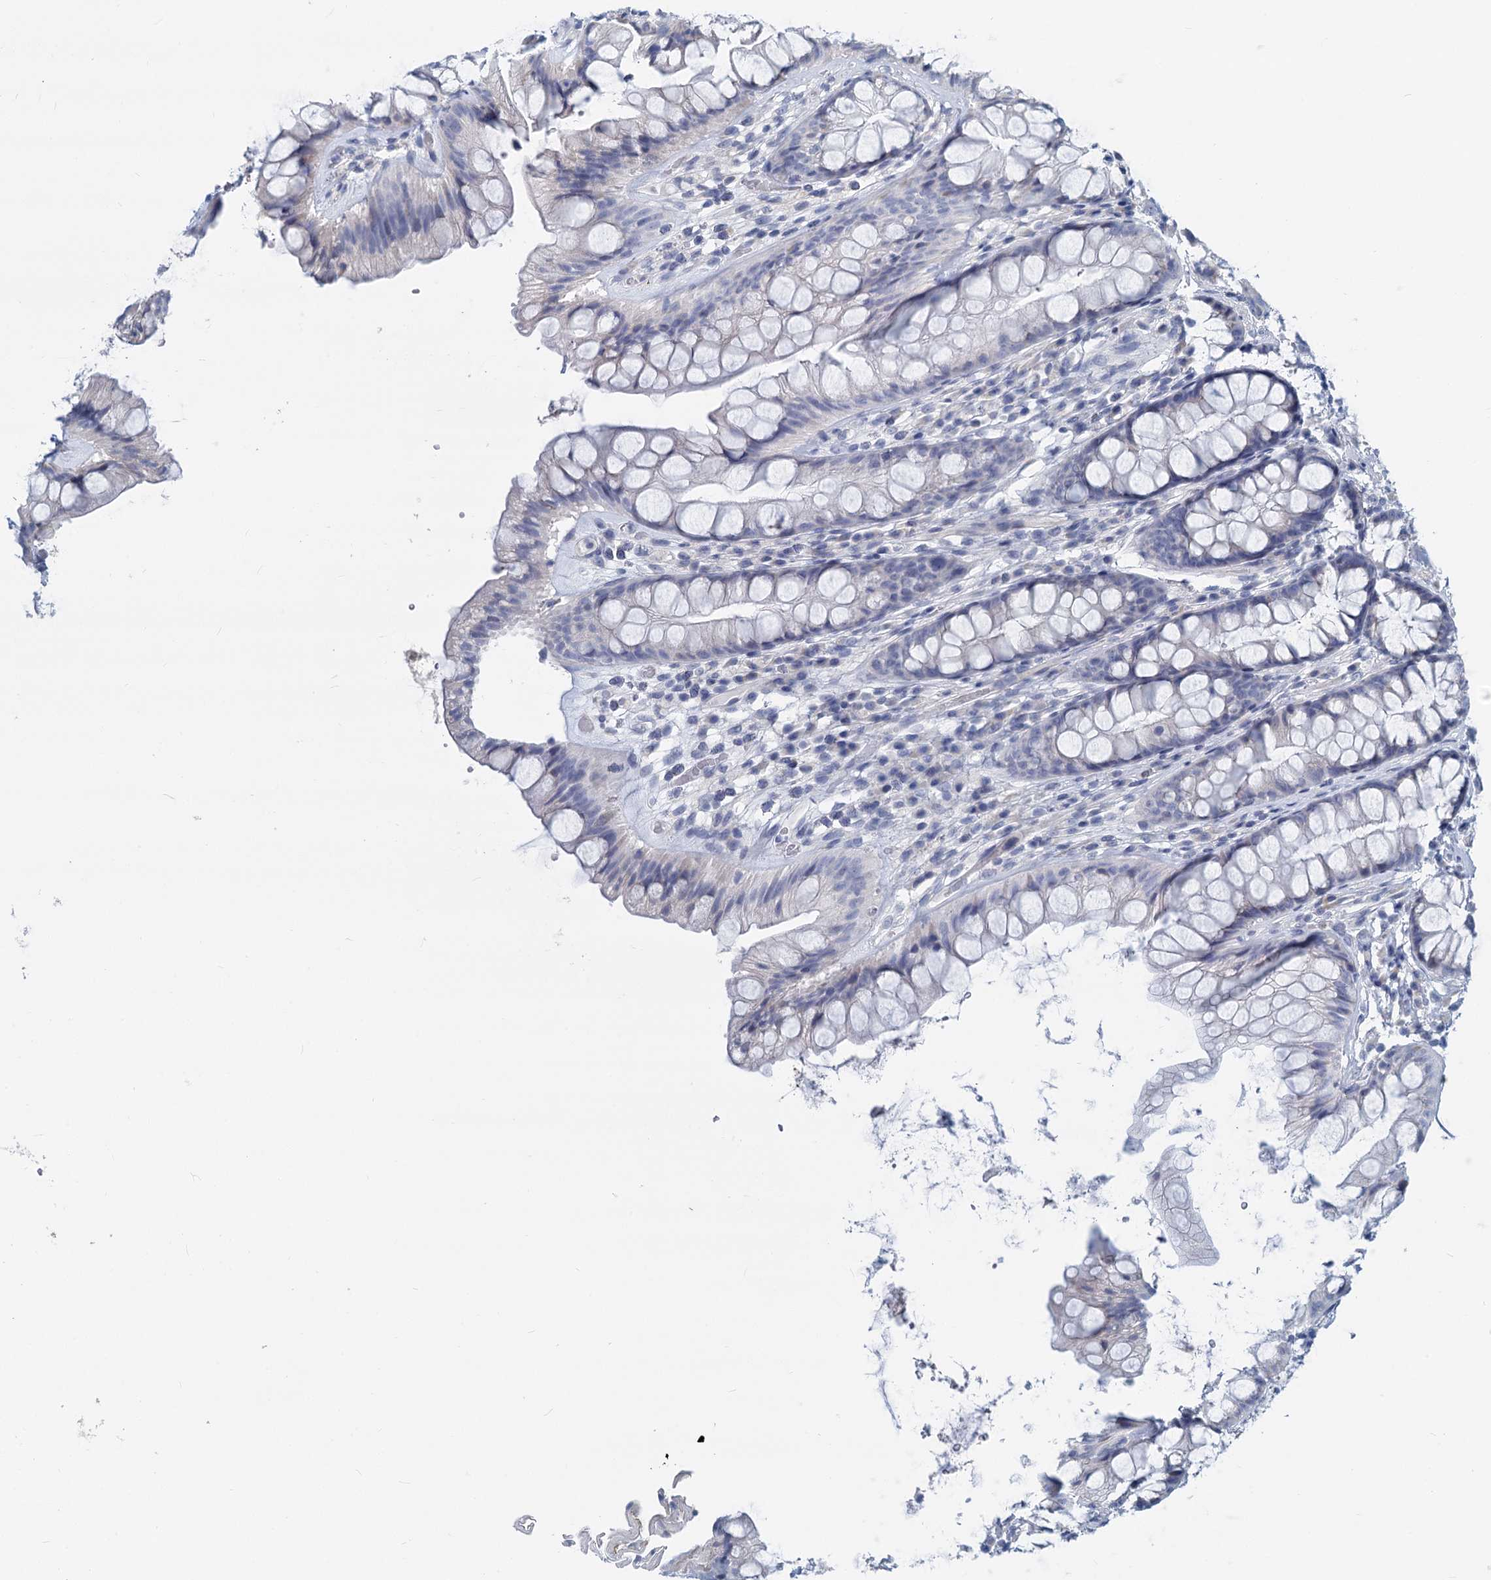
{"staining": {"intensity": "negative", "quantity": "none", "location": "none"}, "tissue": "rectum", "cell_type": "Glandular cells", "image_type": "normal", "snomed": [{"axis": "morphology", "description": "Normal tissue, NOS"}, {"axis": "topography", "description": "Rectum"}], "caption": "Immunohistochemistry of benign rectum displays no positivity in glandular cells.", "gene": "GSTM3", "patient": {"sex": "male", "age": 74}}